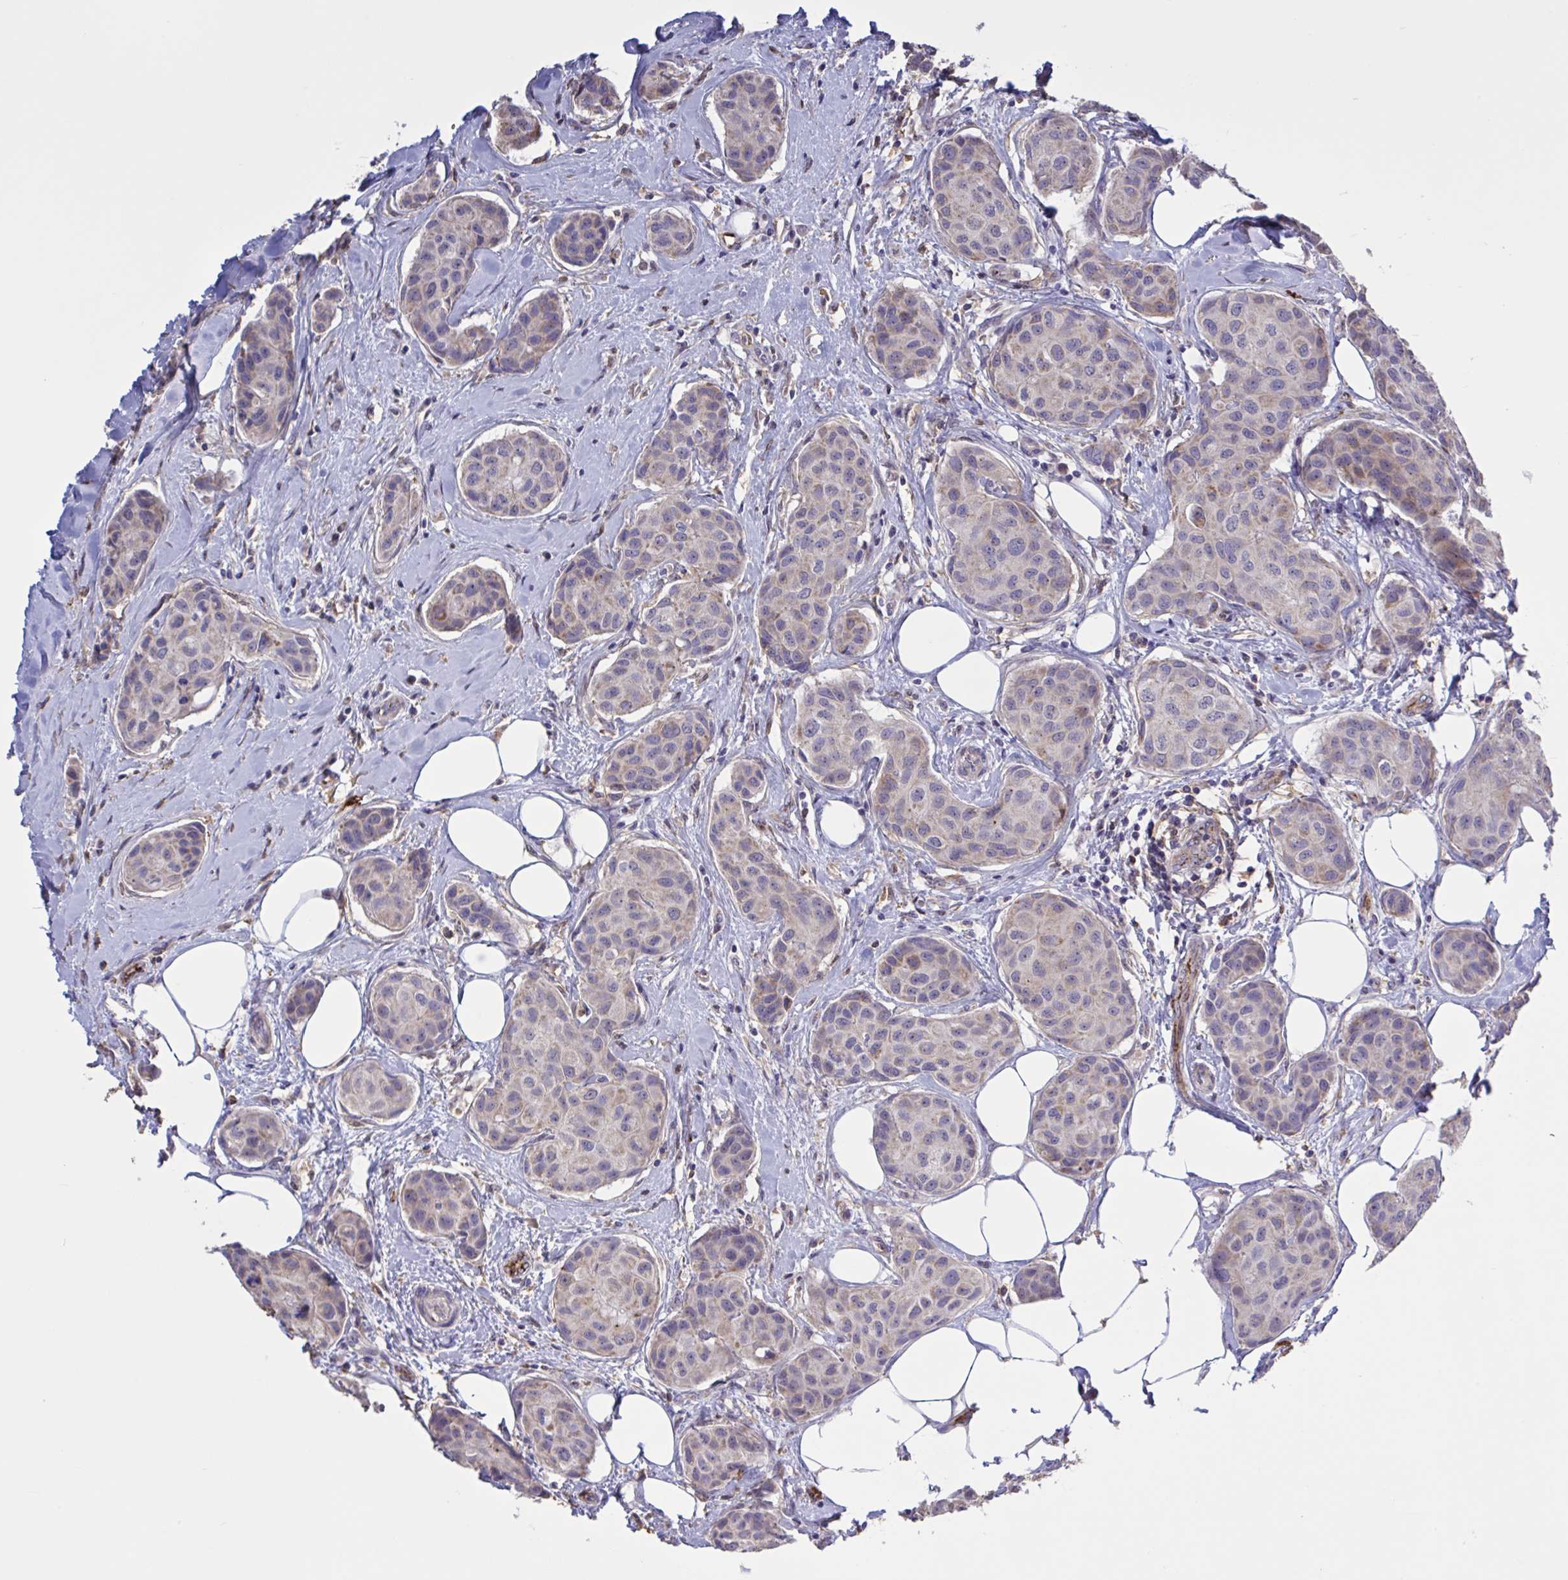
{"staining": {"intensity": "weak", "quantity": "25%-75%", "location": "cytoplasmic/membranous"}, "tissue": "breast cancer", "cell_type": "Tumor cells", "image_type": "cancer", "snomed": [{"axis": "morphology", "description": "Duct carcinoma"}, {"axis": "topography", "description": "Breast"}, {"axis": "topography", "description": "Lymph node"}], "caption": "This histopathology image displays breast invasive ductal carcinoma stained with immunohistochemistry to label a protein in brown. The cytoplasmic/membranous of tumor cells show weak positivity for the protein. Nuclei are counter-stained blue.", "gene": "CD101", "patient": {"sex": "female", "age": 80}}